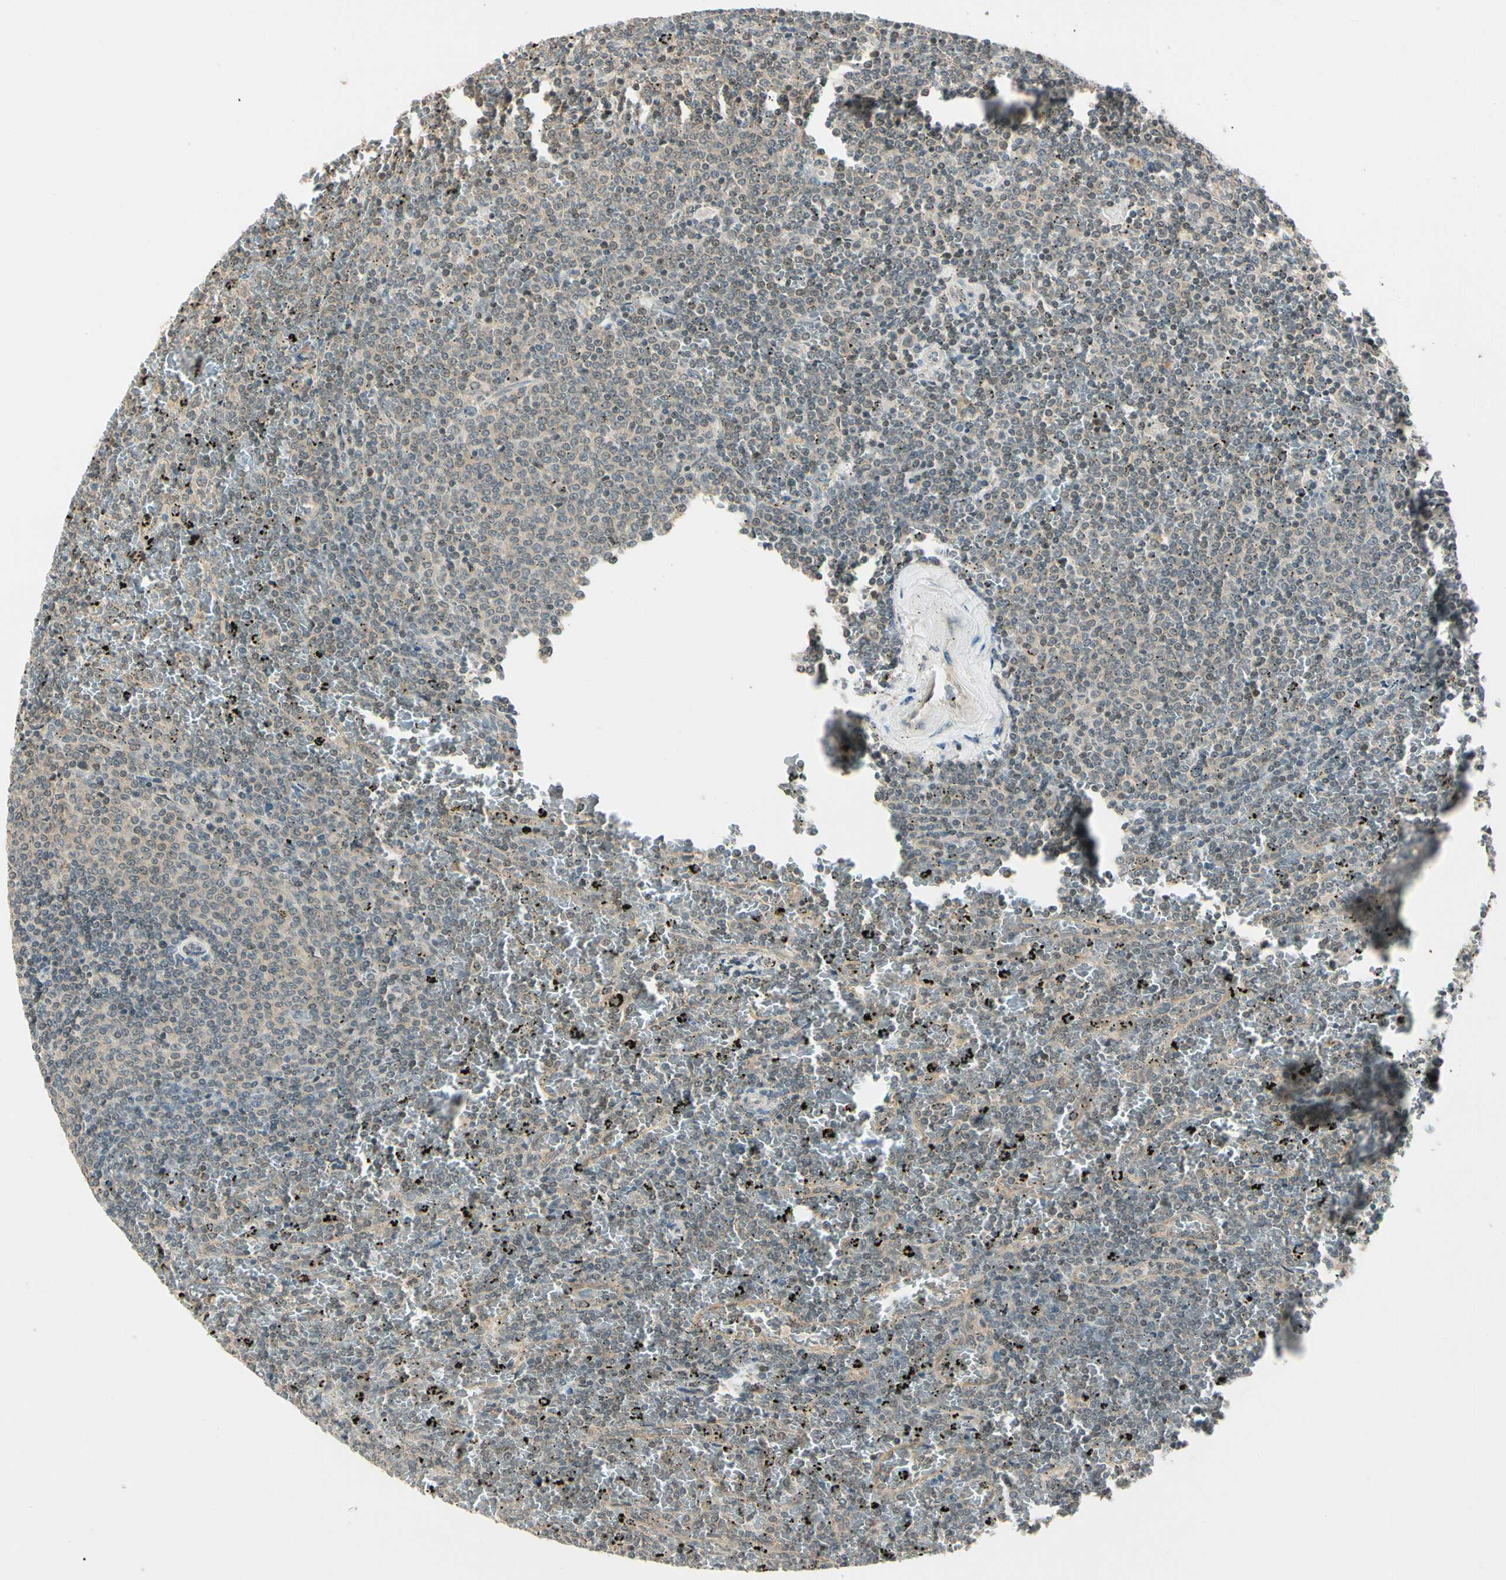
{"staining": {"intensity": "weak", "quantity": "25%-75%", "location": "cytoplasmic/membranous"}, "tissue": "lymphoma", "cell_type": "Tumor cells", "image_type": "cancer", "snomed": [{"axis": "morphology", "description": "Malignant lymphoma, non-Hodgkin's type, Low grade"}, {"axis": "topography", "description": "Spleen"}], "caption": "The immunohistochemical stain labels weak cytoplasmic/membranous staining in tumor cells of low-grade malignant lymphoma, non-Hodgkin's type tissue.", "gene": "ZSCAN12", "patient": {"sex": "female", "age": 77}}